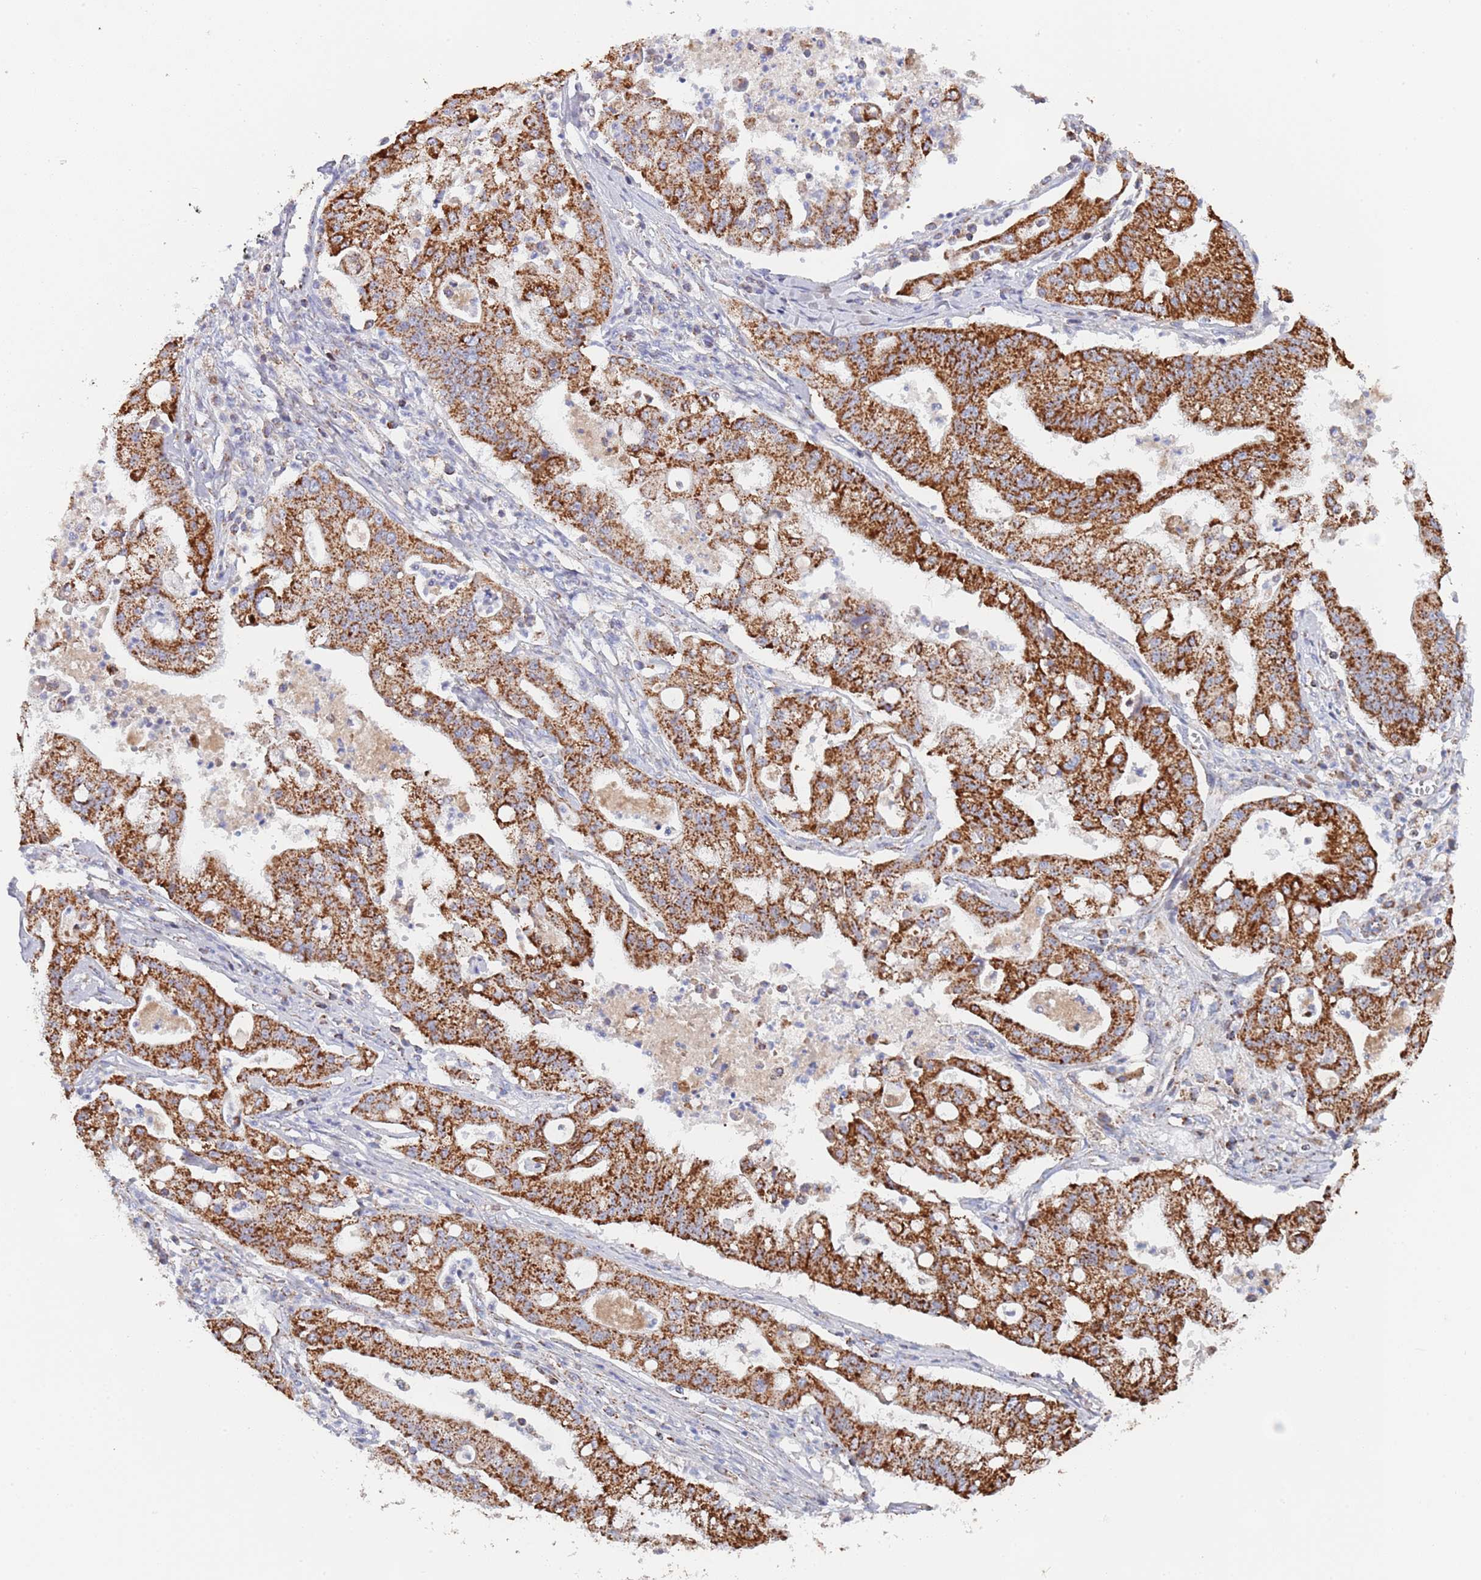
{"staining": {"intensity": "strong", "quantity": ">75%", "location": "cytoplasmic/membranous"}, "tissue": "ovarian cancer", "cell_type": "Tumor cells", "image_type": "cancer", "snomed": [{"axis": "morphology", "description": "Cystadenocarcinoma, mucinous, NOS"}, {"axis": "topography", "description": "Ovary"}], "caption": "Ovarian mucinous cystadenocarcinoma stained with a brown dye reveals strong cytoplasmic/membranous positive staining in approximately >75% of tumor cells.", "gene": "PGP", "patient": {"sex": "female", "age": 70}}